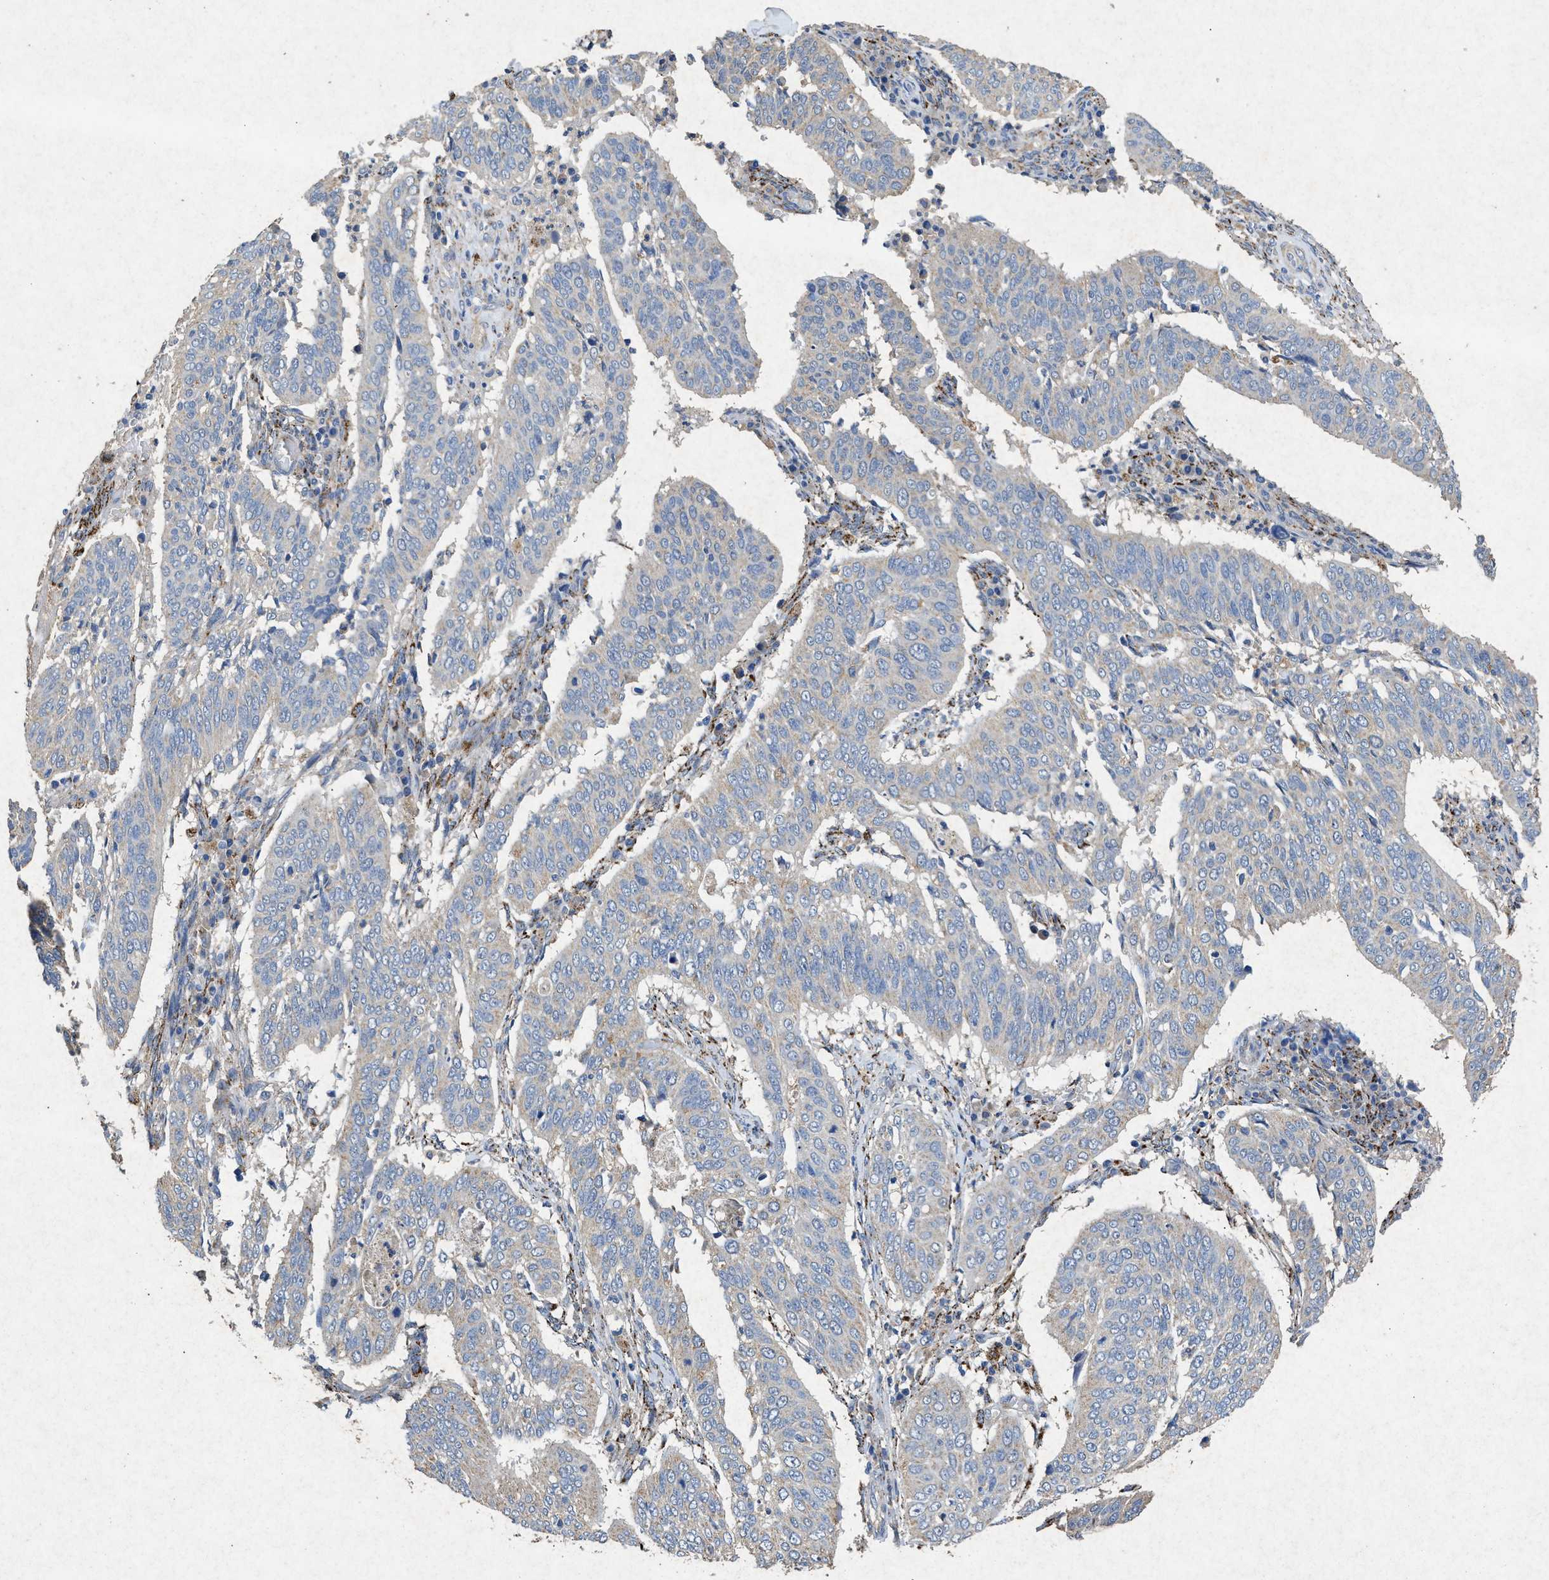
{"staining": {"intensity": "weak", "quantity": "<25%", "location": "cytoplasmic/membranous"}, "tissue": "cervical cancer", "cell_type": "Tumor cells", "image_type": "cancer", "snomed": [{"axis": "morphology", "description": "Normal tissue, NOS"}, {"axis": "morphology", "description": "Squamous cell carcinoma, NOS"}, {"axis": "topography", "description": "Cervix"}], "caption": "Immunohistochemical staining of human squamous cell carcinoma (cervical) displays no significant positivity in tumor cells. (Stains: DAB (3,3'-diaminobenzidine) immunohistochemistry (IHC) with hematoxylin counter stain, Microscopy: brightfield microscopy at high magnification).", "gene": "CDK15", "patient": {"sex": "female", "age": 39}}